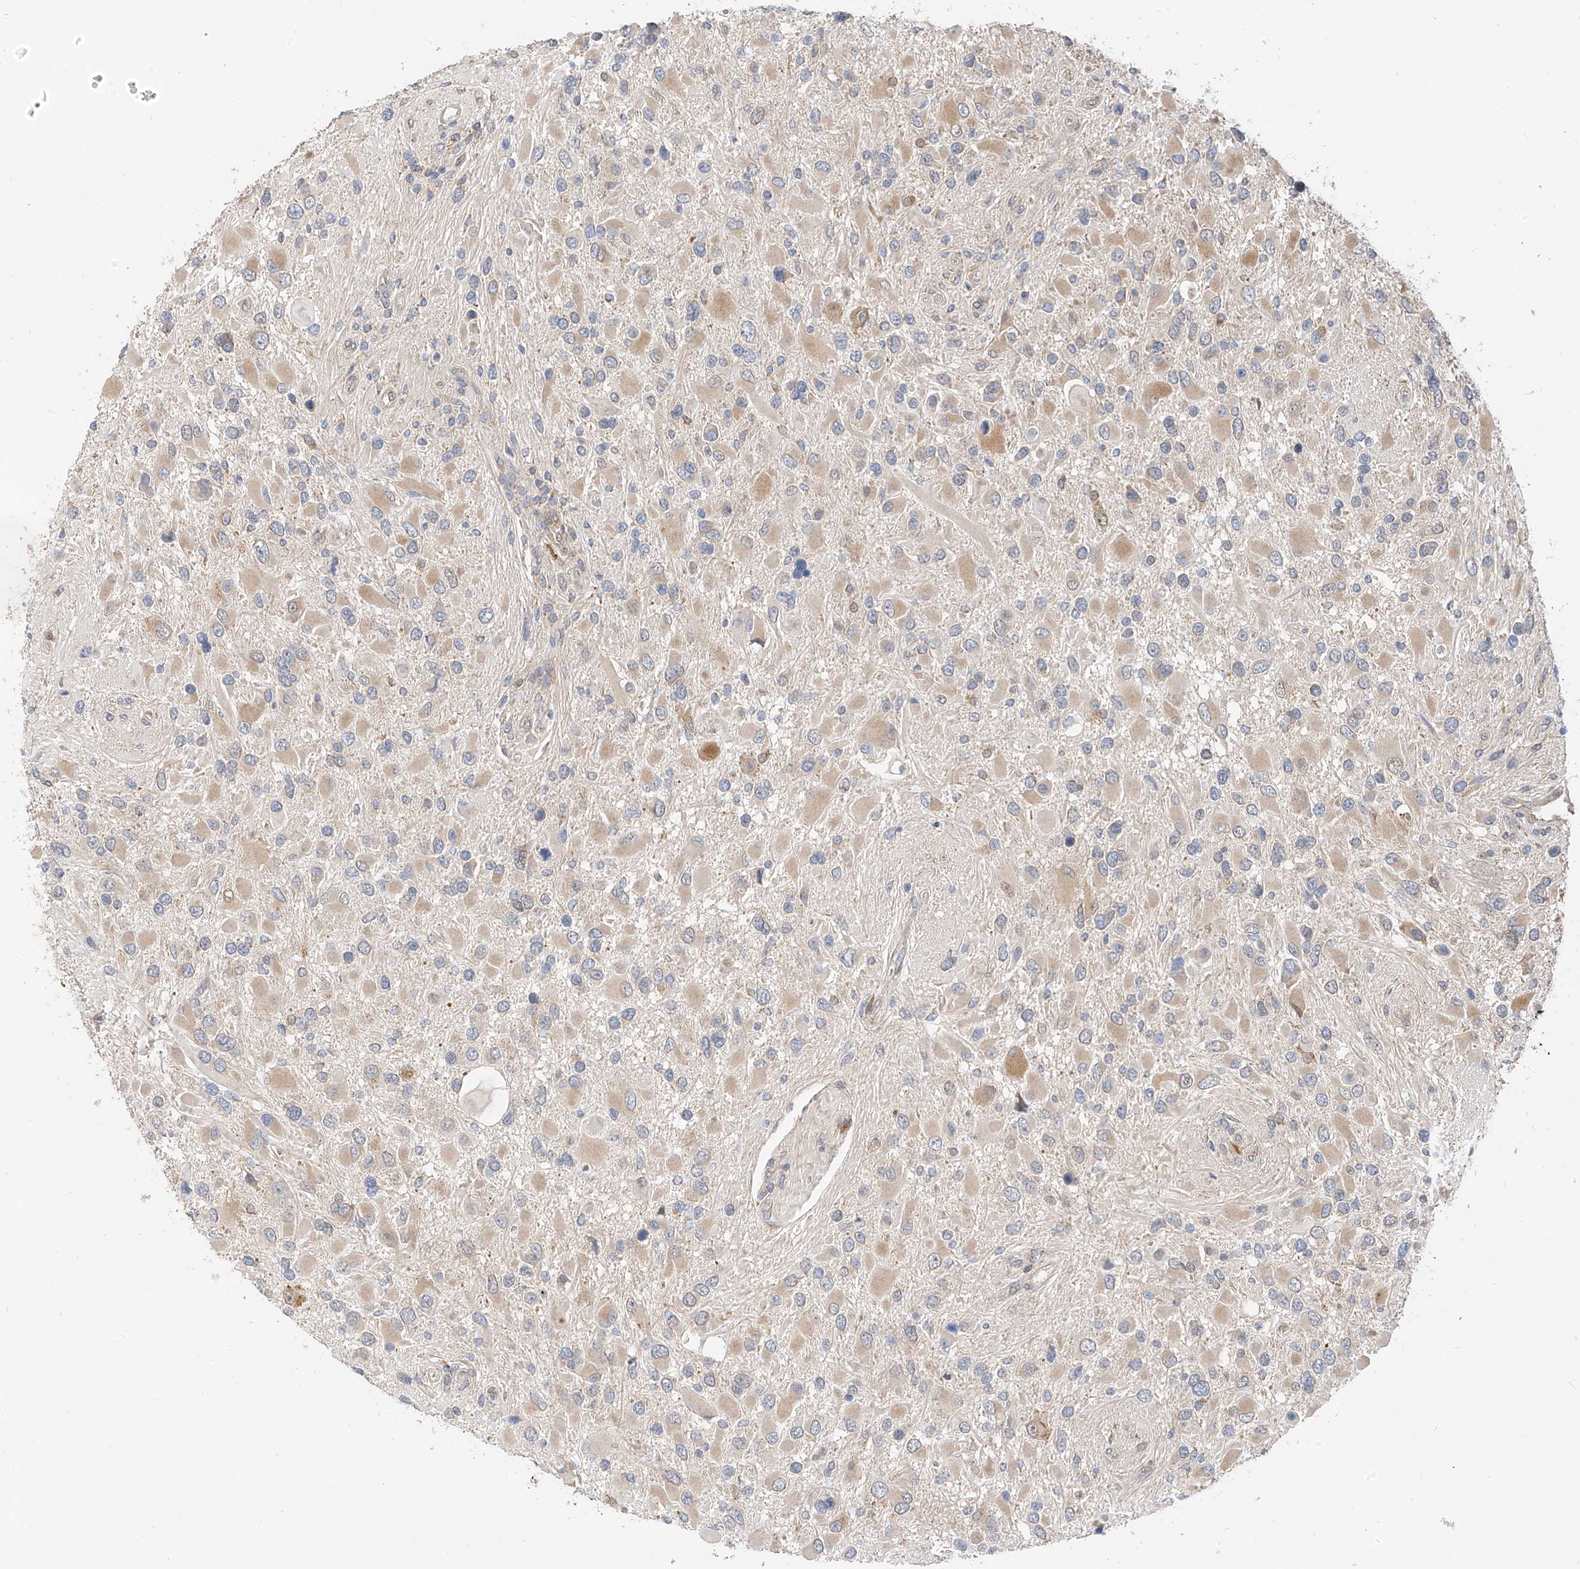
{"staining": {"intensity": "weak", "quantity": "25%-75%", "location": "cytoplasmic/membranous"}, "tissue": "glioma", "cell_type": "Tumor cells", "image_type": "cancer", "snomed": [{"axis": "morphology", "description": "Glioma, malignant, High grade"}, {"axis": "topography", "description": "Brain"}], "caption": "About 25%-75% of tumor cells in glioma show weak cytoplasmic/membranous protein expression as visualized by brown immunohistochemical staining.", "gene": "PPA2", "patient": {"sex": "male", "age": 53}}